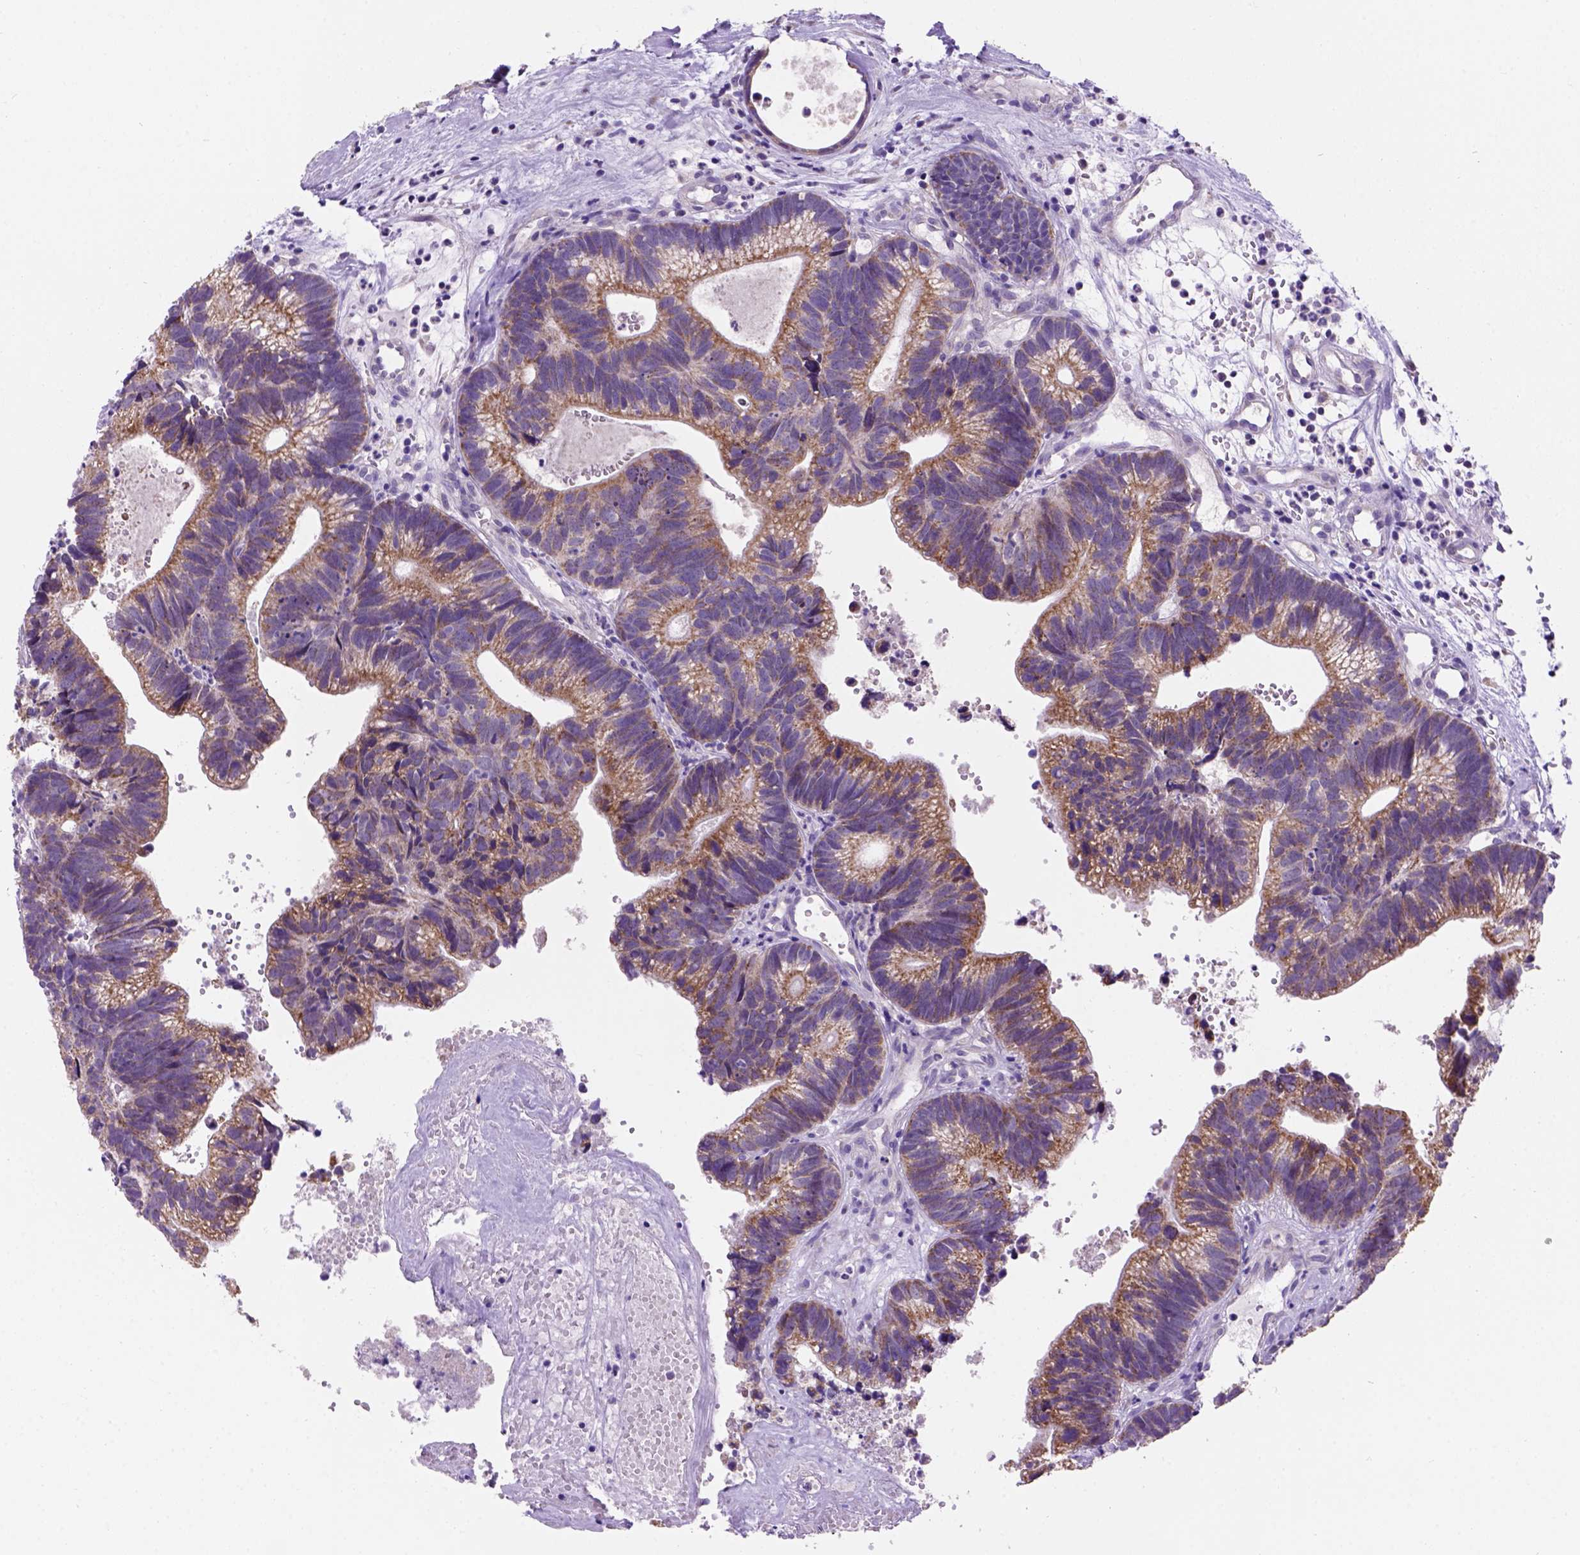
{"staining": {"intensity": "moderate", "quantity": ">75%", "location": "cytoplasmic/membranous"}, "tissue": "head and neck cancer", "cell_type": "Tumor cells", "image_type": "cancer", "snomed": [{"axis": "morphology", "description": "Adenocarcinoma, NOS"}, {"axis": "topography", "description": "Head-Neck"}], "caption": "Immunohistochemical staining of adenocarcinoma (head and neck) reveals medium levels of moderate cytoplasmic/membranous protein positivity in about >75% of tumor cells.", "gene": "L2HGDH", "patient": {"sex": "male", "age": 62}}